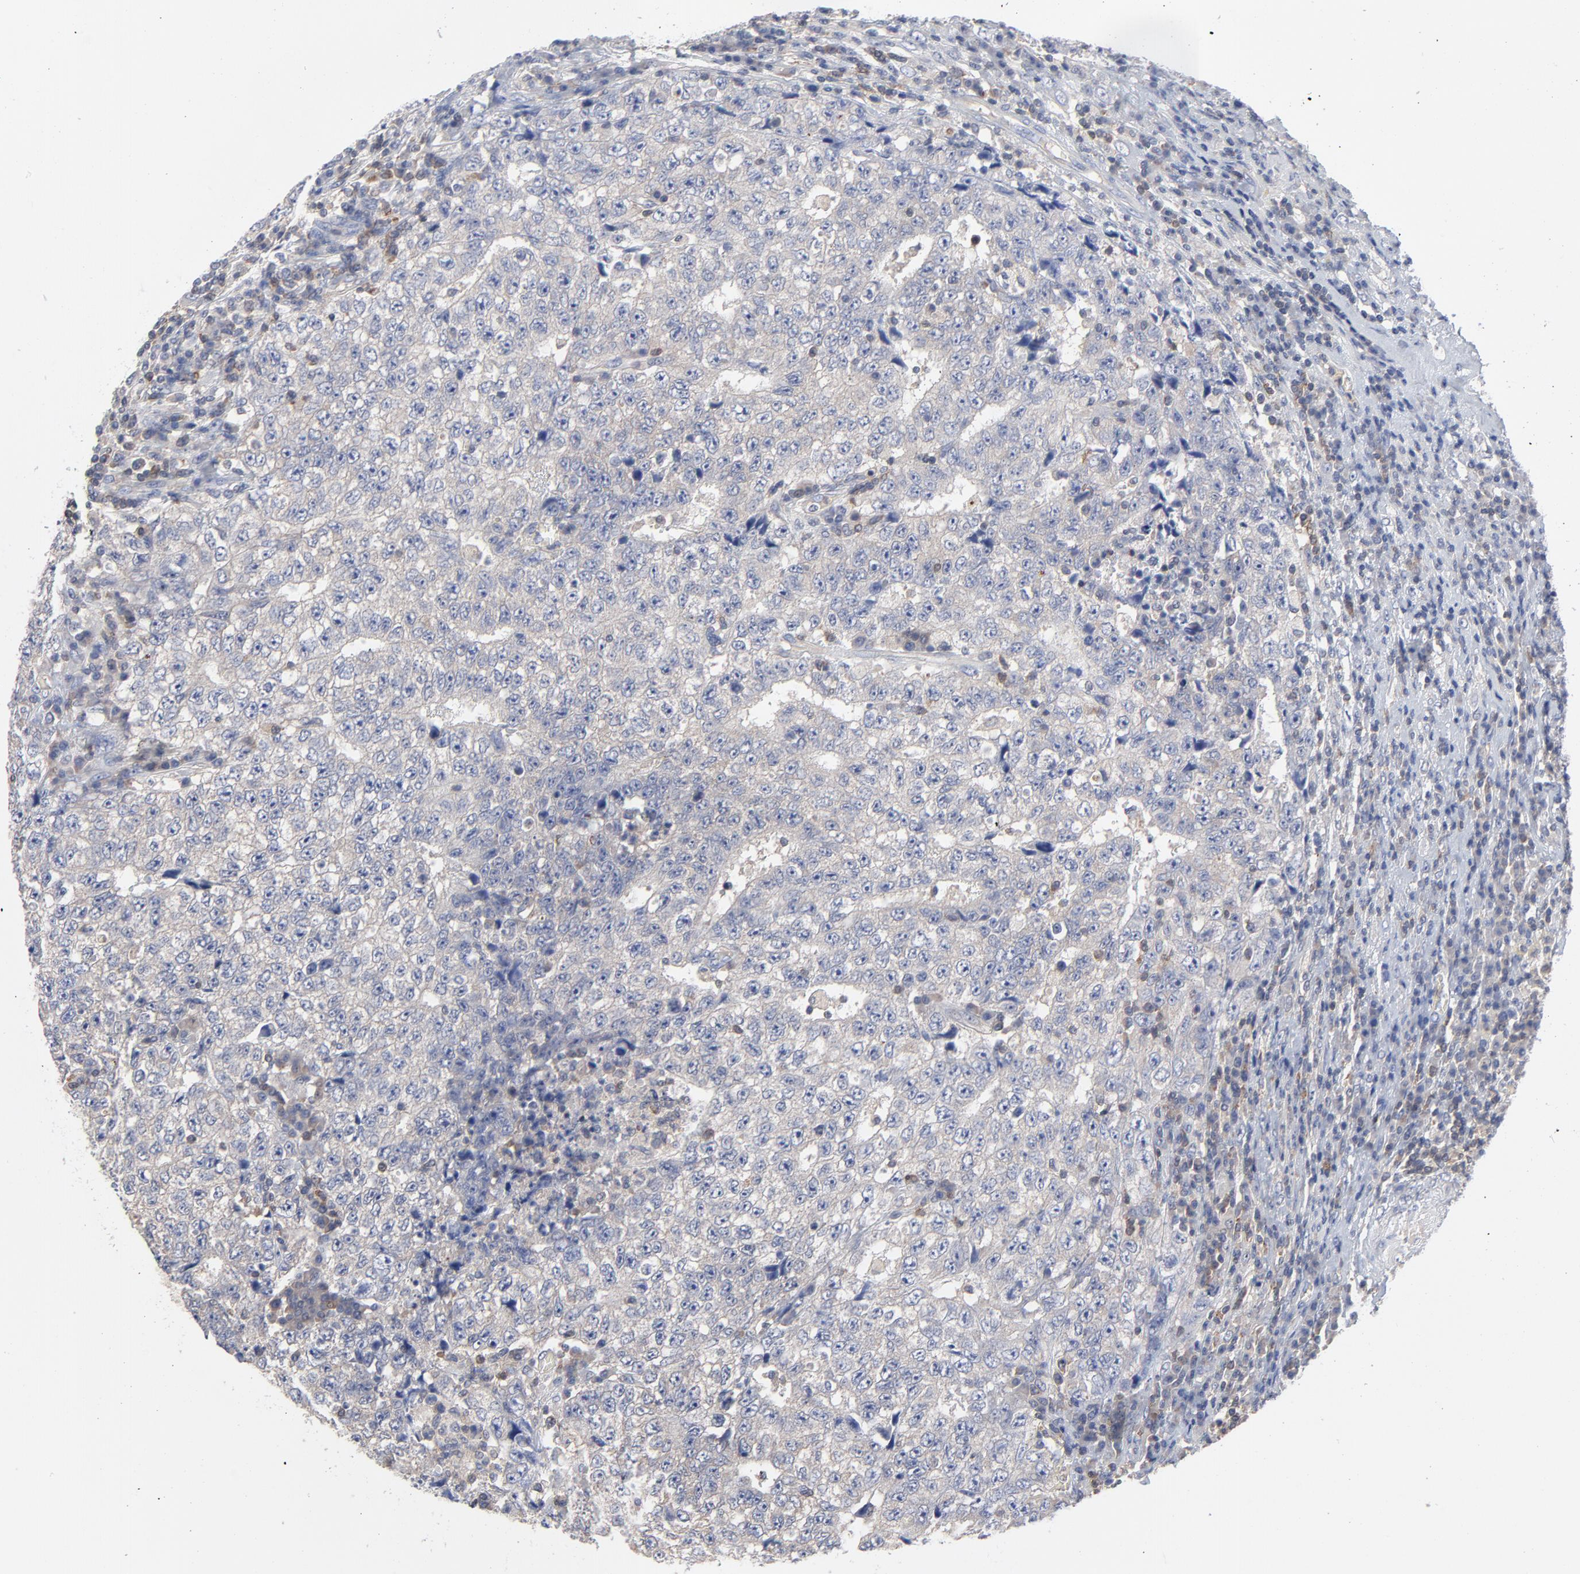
{"staining": {"intensity": "negative", "quantity": "none", "location": "none"}, "tissue": "testis cancer", "cell_type": "Tumor cells", "image_type": "cancer", "snomed": [{"axis": "morphology", "description": "Necrosis, NOS"}, {"axis": "morphology", "description": "Carcinoma, Embryonal, NOS"}, {"axis": "topography", "description": "Testis"}], "caption": "DAB immunohistochemical staining of embryonal carcinoma (testis) exhibits no significant staining in tumor cells.", "gene": "CAB39L", "patient": {"sex": "male", "age": 19}}